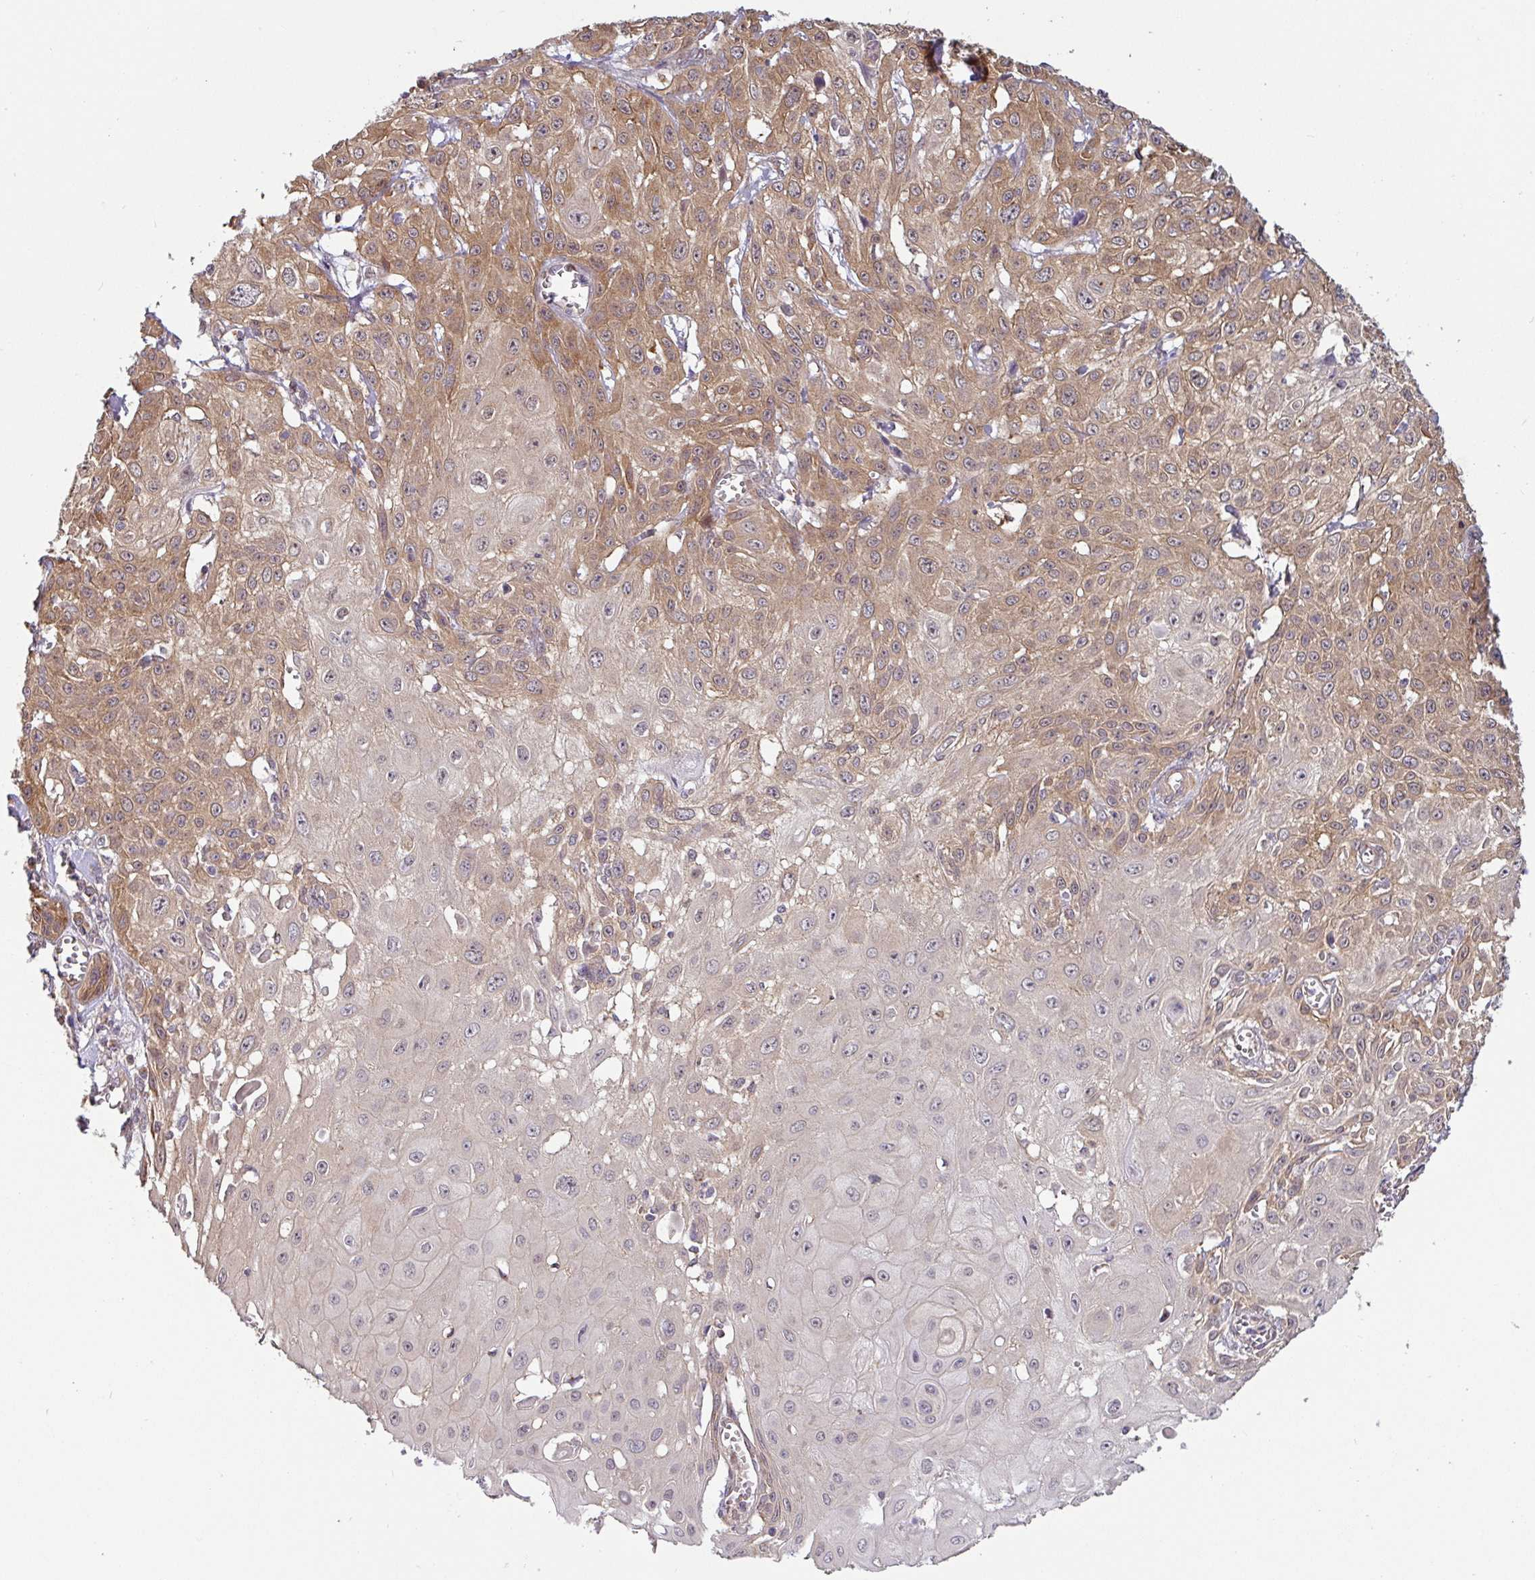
{"staining": {"intensity": "weak", "quantity": "25%-75%", "location": "cytoplasmic/membranous"}, "tissue": "skin cancer", "cell_type": "Tumor cells", "image_type": "cancer", "snomed": [{"axis": "morphology", "description": "Squamous cell carcinoma, NOS"}, {"axis": "topography", "description": "Skin"}, {"axis": "topography", "description": "Vulva"}], "caption": "Protein positivity by immunohistochemistry (IHC) demonstrates weak cytoplasmic/membranous staining in about 25%-75% of tumor cells in skin squamous cell carcinoma.", "gene": "SHB", "patient": {"sex": "female", "age": 71}}